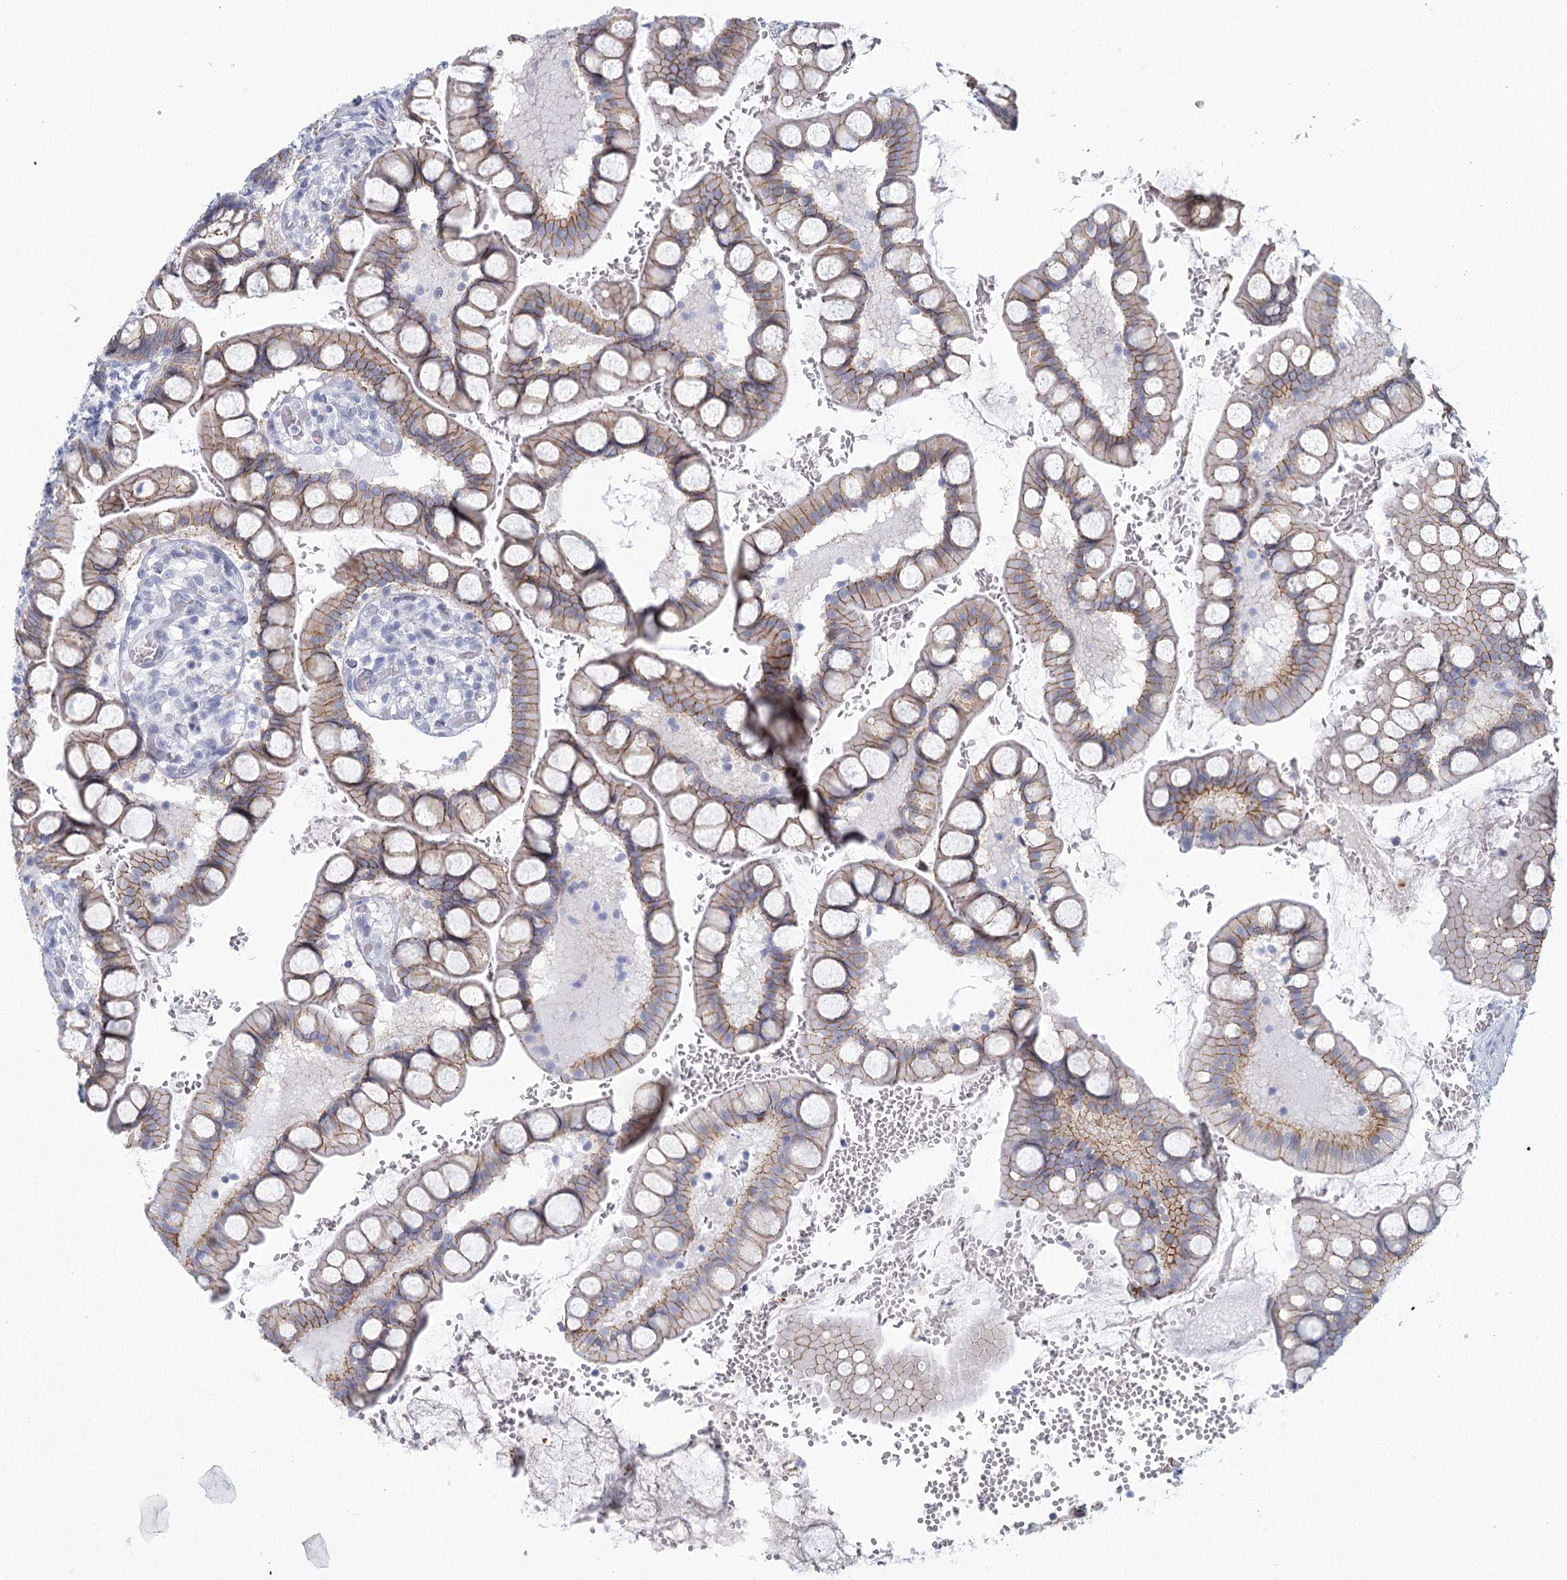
{"staining": {"intensity": "moderate", "quantity": ">75%", "location": "cytoplasmic/membranous"}, "tissue": "small intestine", "cell_type": "Glandular cells", "image_type": "normal", "snomed": [{"axis": "morphology", "description": "Normal tissue, NOS"}, {"axis": "topography", "description": "Small intestine"}], "caption": "Human small intestine stained with a brown dye demonstrates moderate cytoplasmic/membranous positive expression in about >75% of glandular cells.", "gene": "WNT8B", "patient": {"sex": "male", "age": 52}}